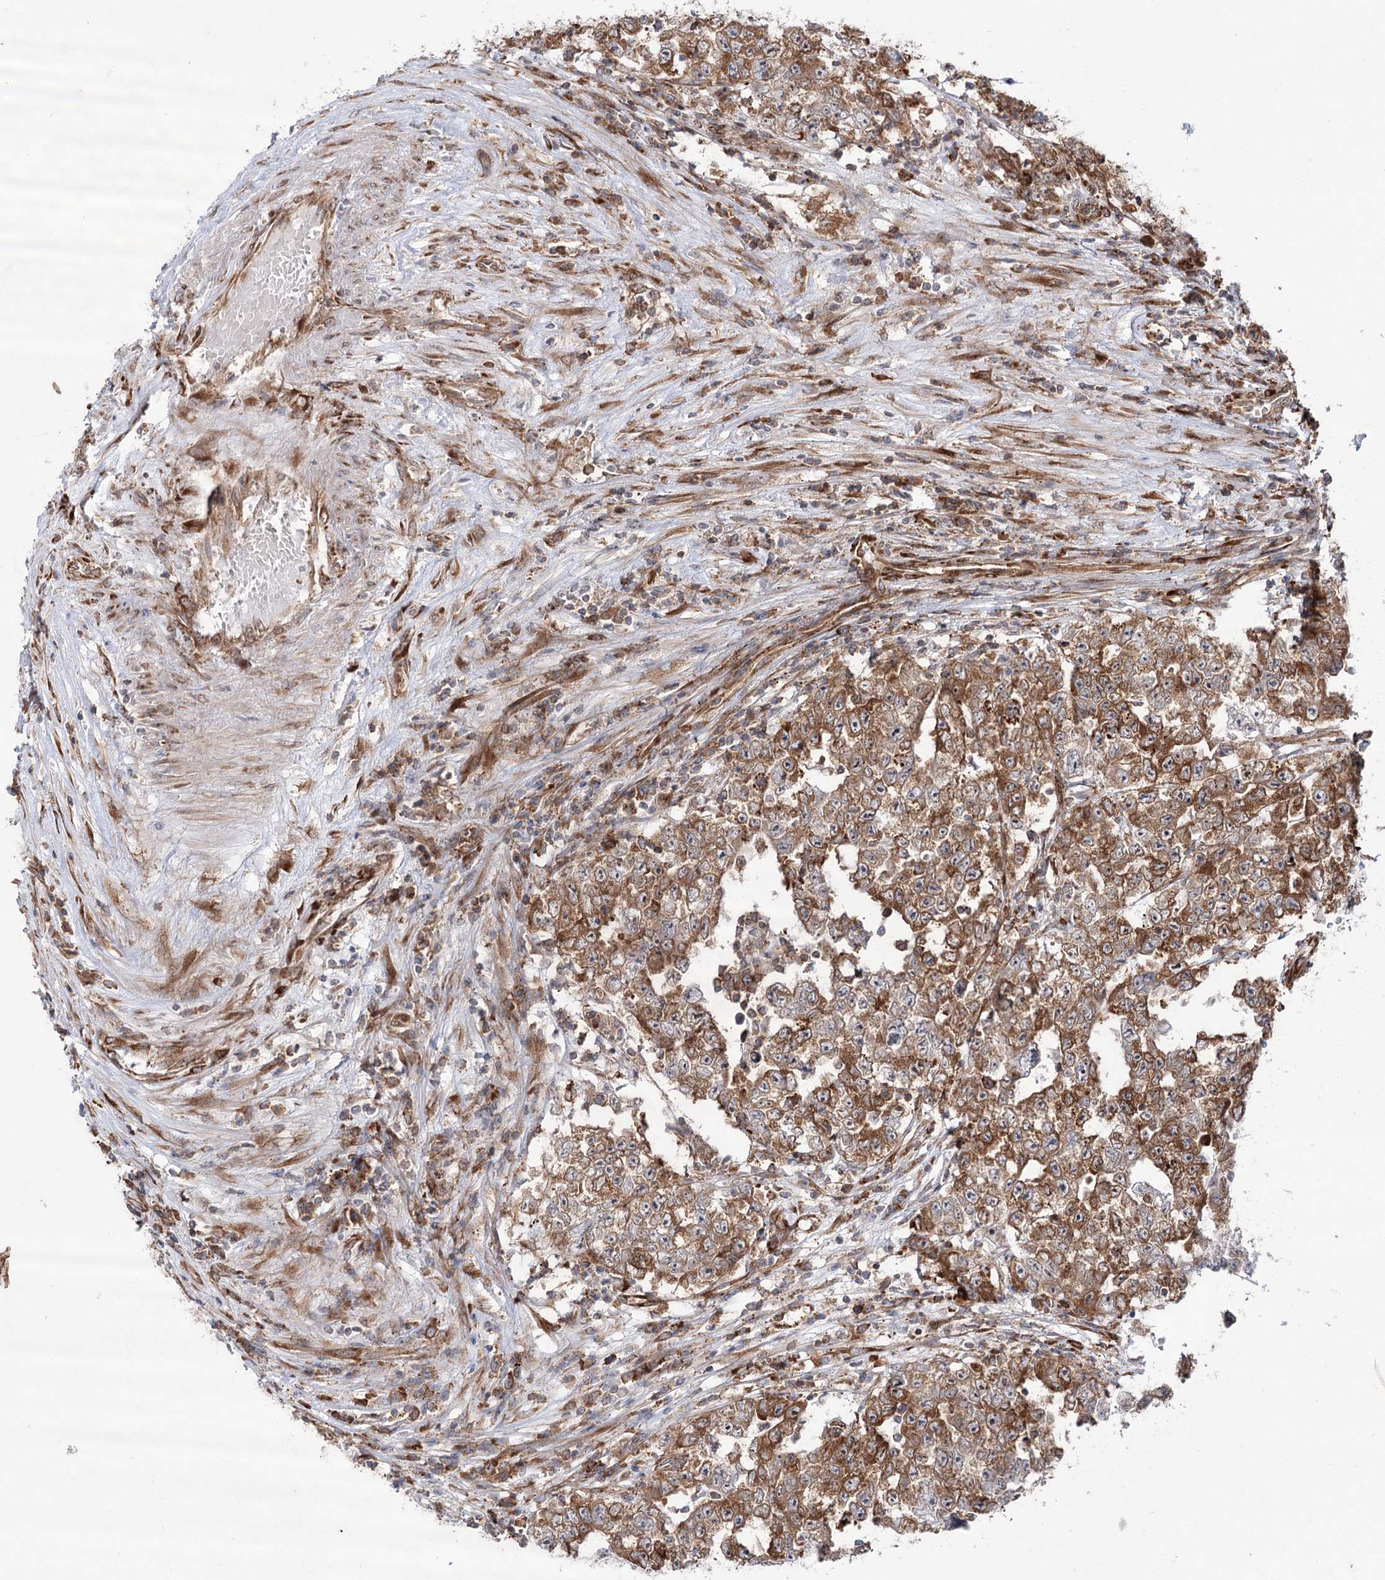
{"staining": {"intensity": "moderate", "quantity": ">75%", "location": "cytoplasmic/membranous"}, "tissue": "testis cancer", "cell_type": "Tumor cells", "image_type": "cancer", "snomed": [{"axis": "morphology", "description": "Carcinoma, Embryonal, NOS"}, {"axis": "topography", "description": "Testis"}], "caption": "Embryonal carcinoma (testis) was stained to show a protein in brown. There is medium levels of moderate cytoplasmic/membranous positivity in about >75% of tumor cells.", "gene": "VWA2", "patient": {"sex": "male", "age": 25}}